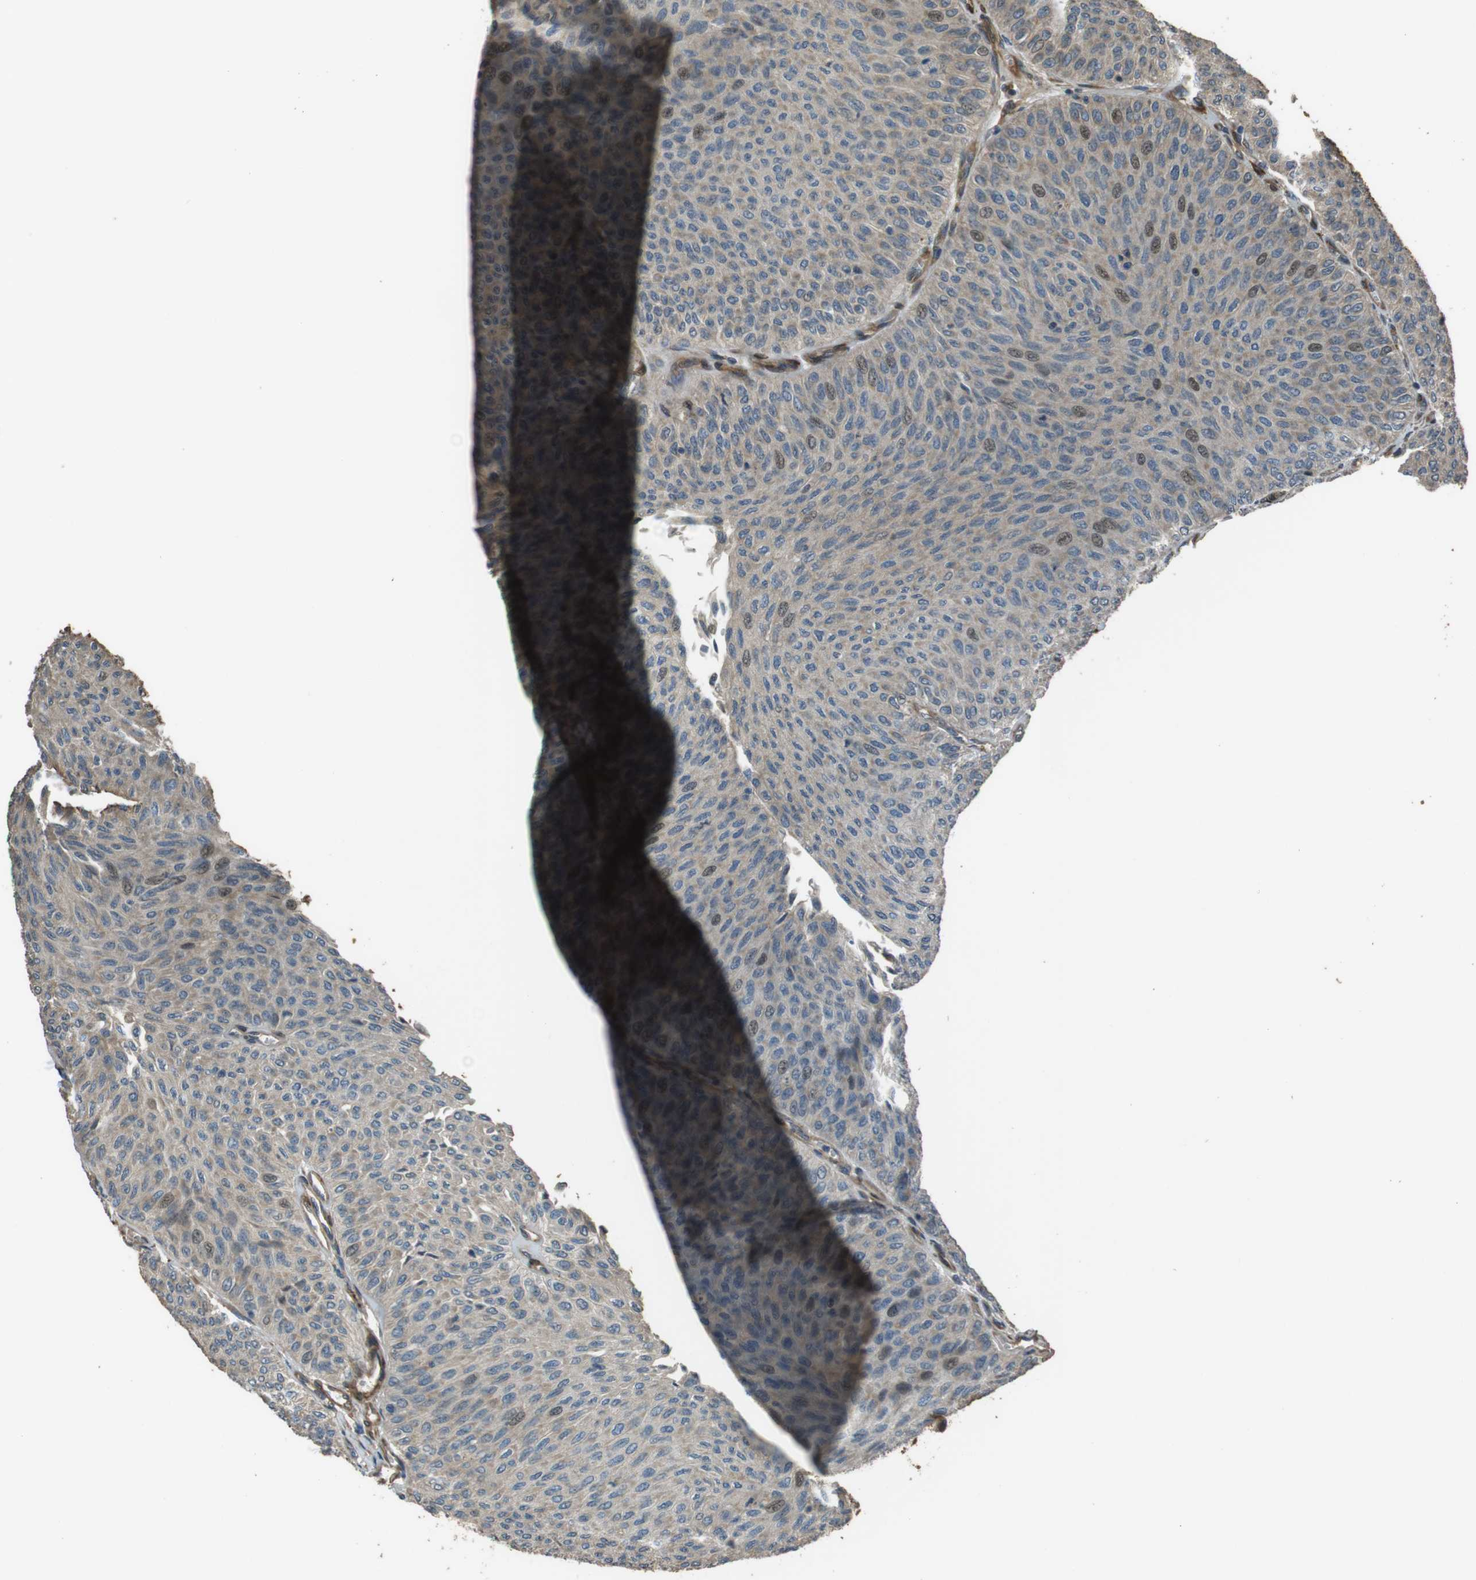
{"staining": {"intensity": "weak", "quantity": "25%-75%", "location": "cytoplasmic/membranous"}, "tissue": "urothelial cancer", "cell_type": "Tumor cells", "image_type": "cancer", "snomed": [{"axis": "morphology", "description": "Urothelial carcinoma, Low grade"}, {"axis": "topography", "description": "Urinary bladder"}], "caption": "Urothelial cancer stained with a brown dye shows weak cytoplasmic/membranous positive staining in approximately 25%-75% of tumor cells.", "gene": "MSRB3", "patient": {"sex": "male", "age": 78}}